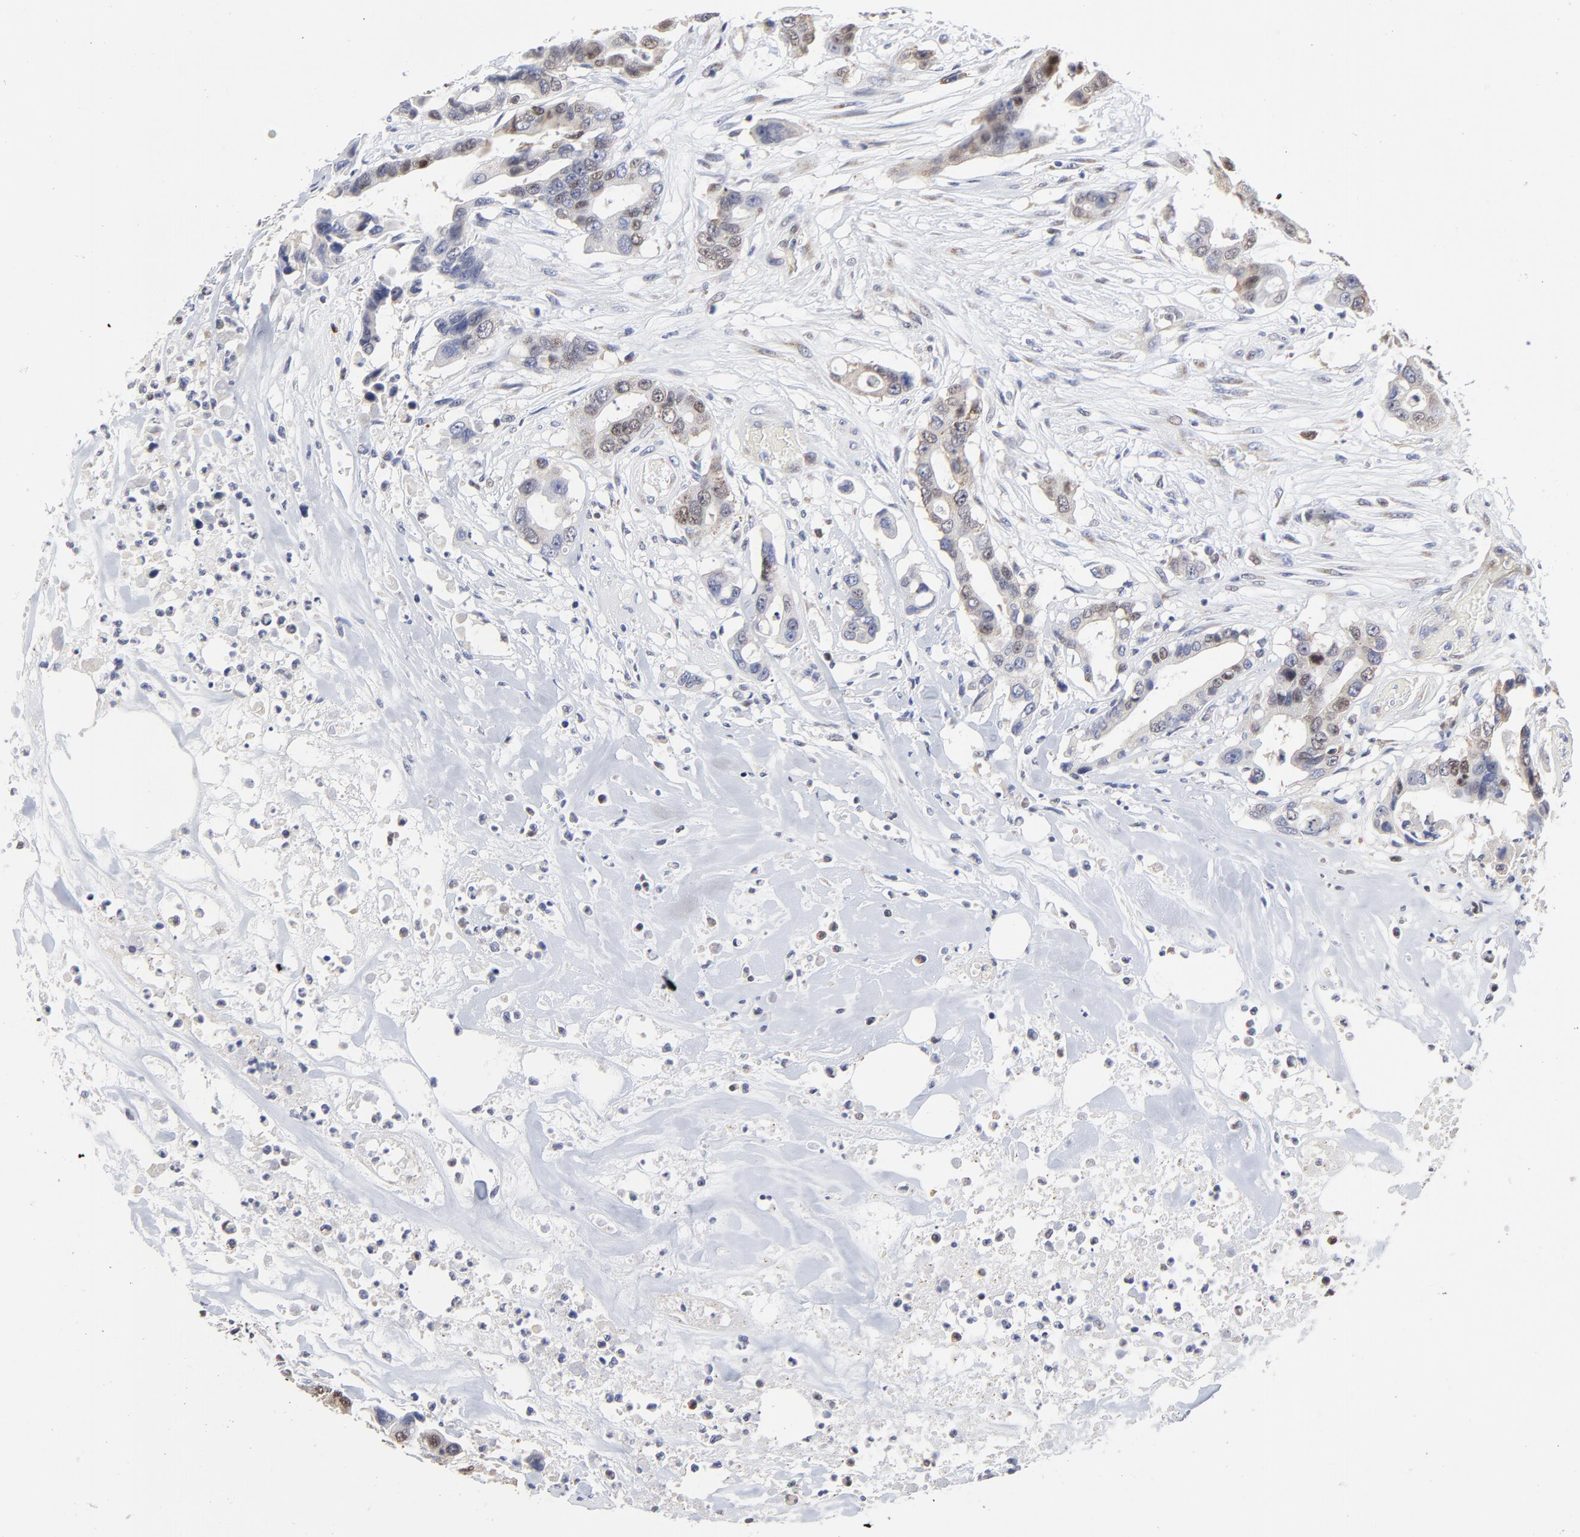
{"staining": {"intensity": "weak", "quantity": "<25%", "location": "nuclear"}, "tissue": "colorectal cancer", "cell_type": "Tumor cells", "image_type": "cancer", "snomed": [{"axis": "morphology", "description": "Adenocarcinoma, NOS"}, {"axis": "topography", "description": "Colon"}], "caption": "Tumor cells are negative for protein expression in human colorectal cancer. Nuclei are stained in blue.", "gene": "NCAPH", "patient": {"sex": "female", "age": 70}}